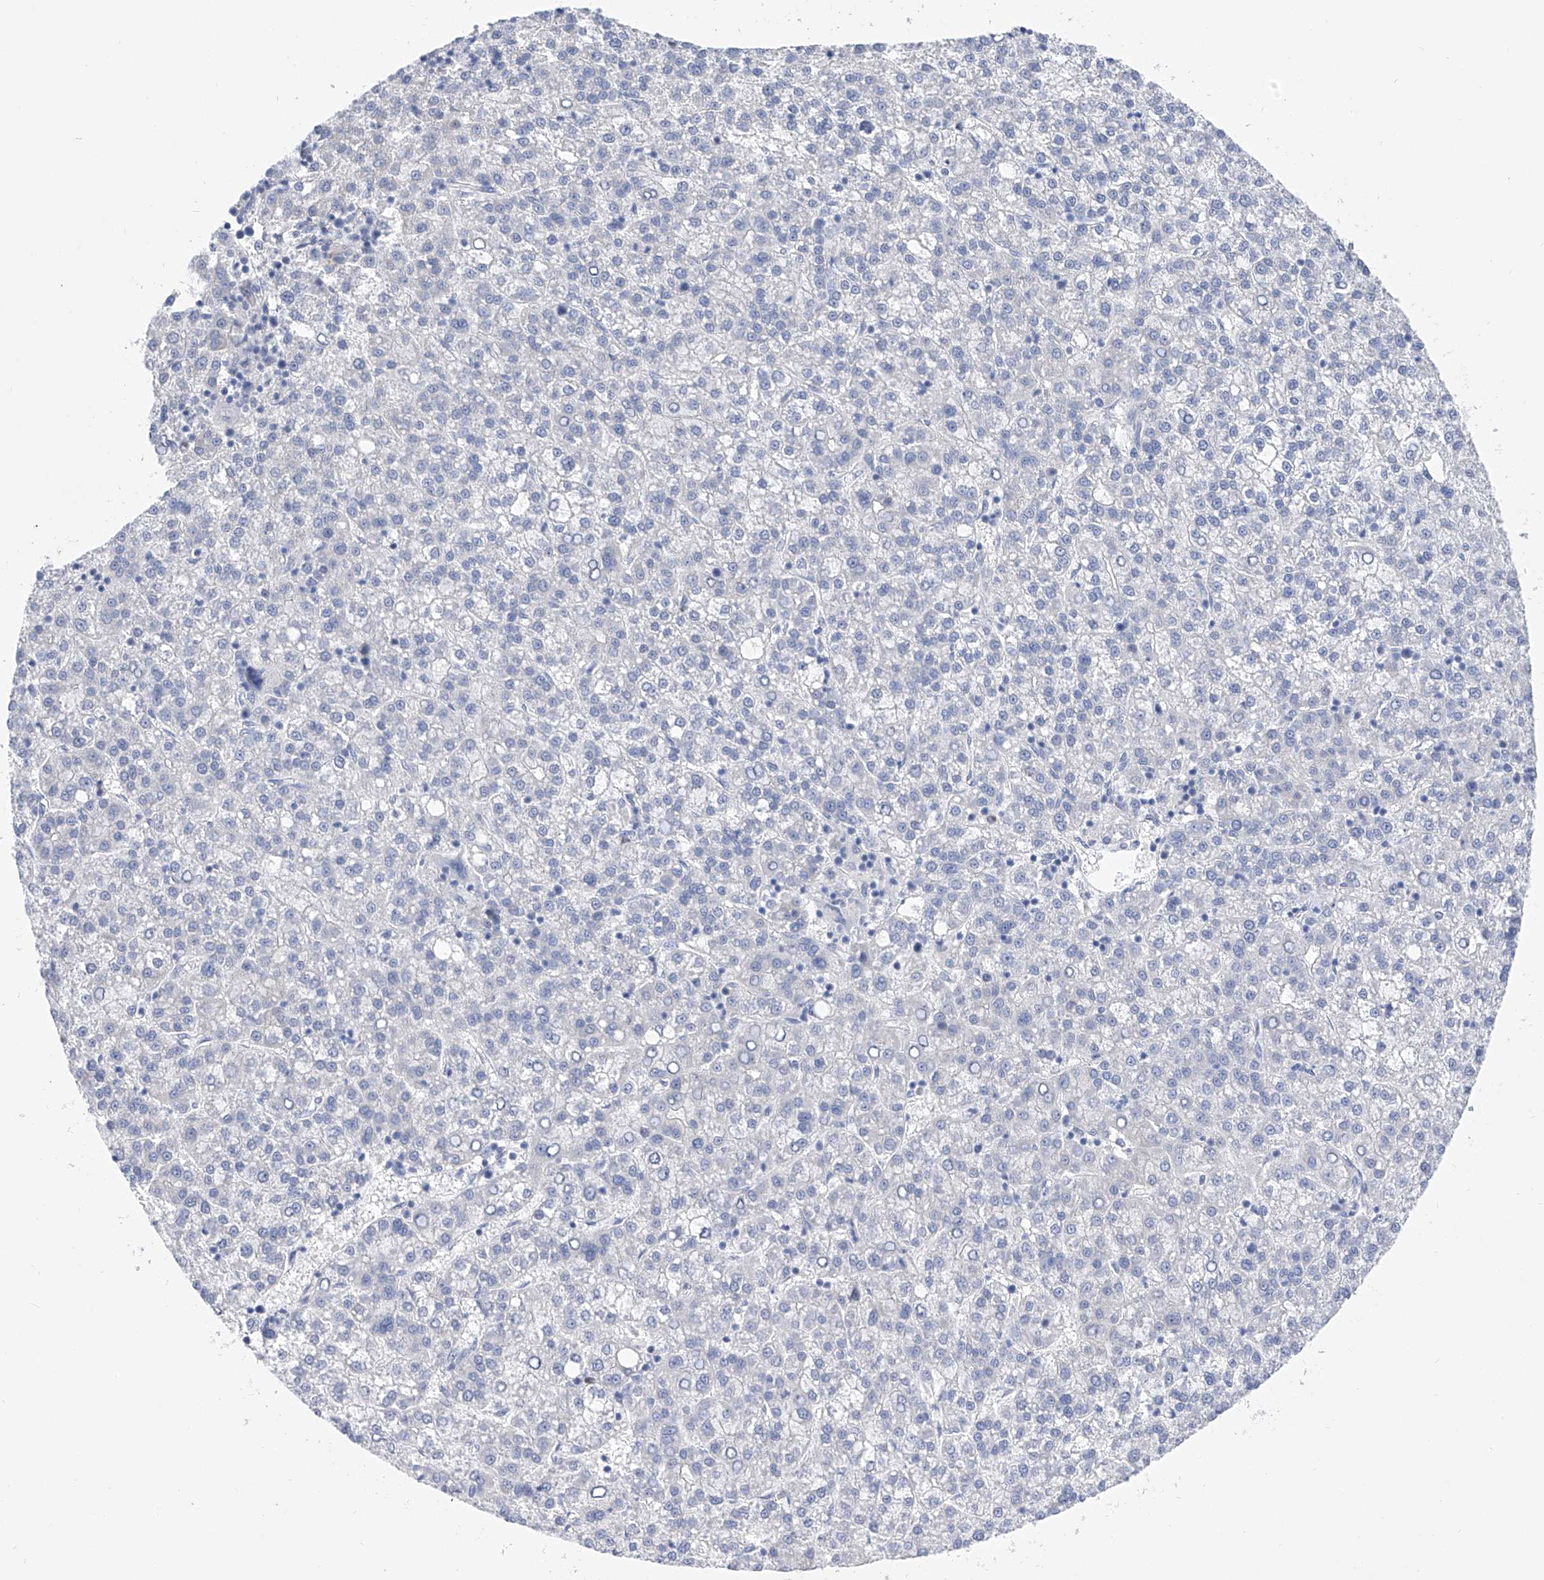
{"staining": {"intensity": "negative", "quantity": "none", "location": "none"}, "tissue": "liver cancer", "cell_type": "Tumor cells", "image_type": "cancer", "snomed": [{"axis": "morphology", "description": "Carcinoma, Hepatocellular, NOS"}, {"axis": "topography", "description": "Liver"}], "caption": "This is a micrograph of IHC staining of liver hepatocellular carcinoma, which shows no expression in tumor cells.", "gene": "PHF20", "patient": {"sex": "female", "age": 58}}